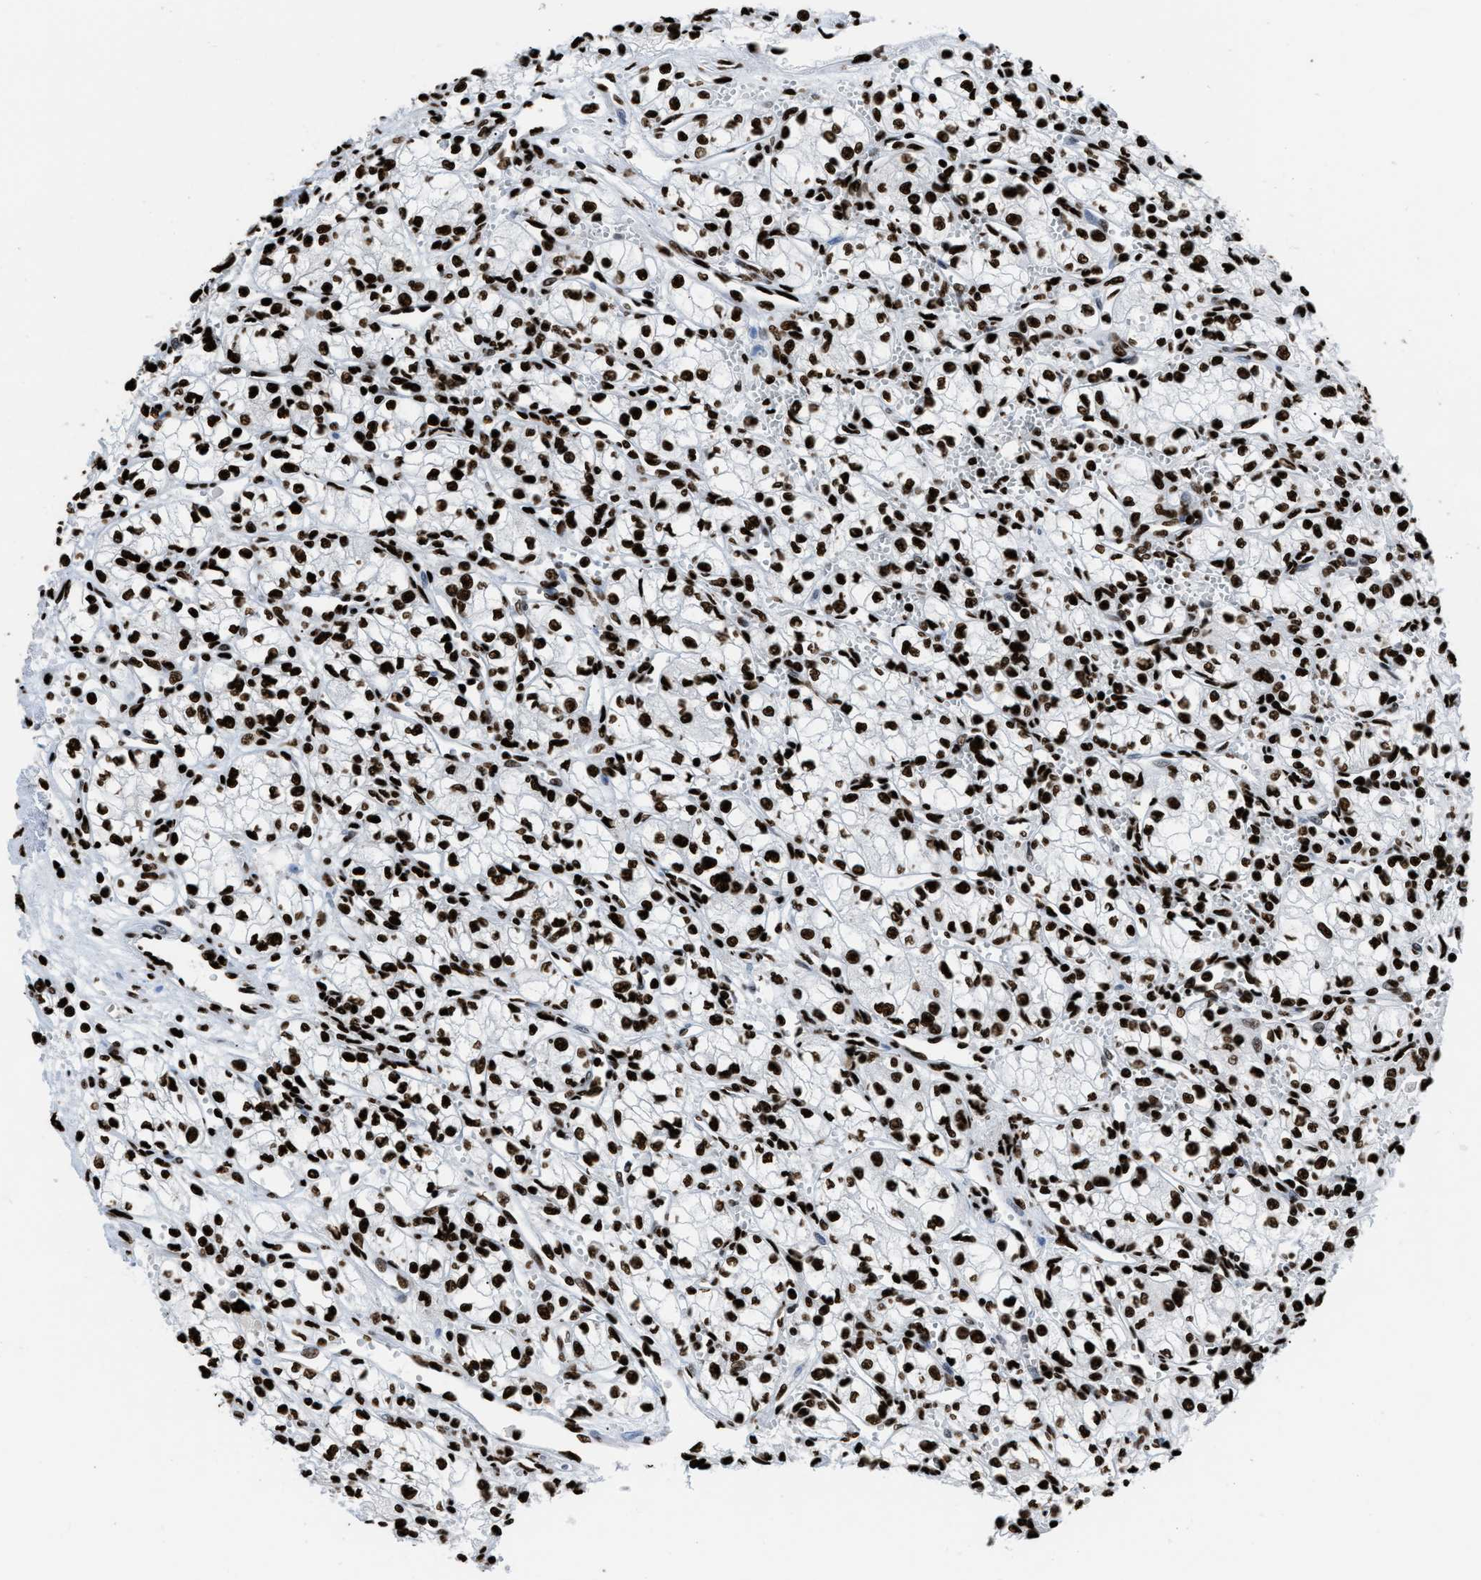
{"staining": {"intensity": "strong", "quantity": ">75%", "location": "nuclear"}, "tissue": "renal cancer", "cell_type": "Tumor cells", "image_type": "cancer", "snomed": [{"axis": "morphology", "description": "Normal tissue, NOS"}, {"axis": "morphology", "description": "Adenocarcinoma, NOS"}, {"axis": "topography", "description": "Kidney"}], "caption": "A brown stain highlights strong nuclear staining of a protein in human renal cancer (adenocarcinoma) tumor cells. (DAB IHC, brown staining for protein, blue staining for nuclei).", "gene": "HNRNPM", "patient": {"sex": "male", "age": 59}}